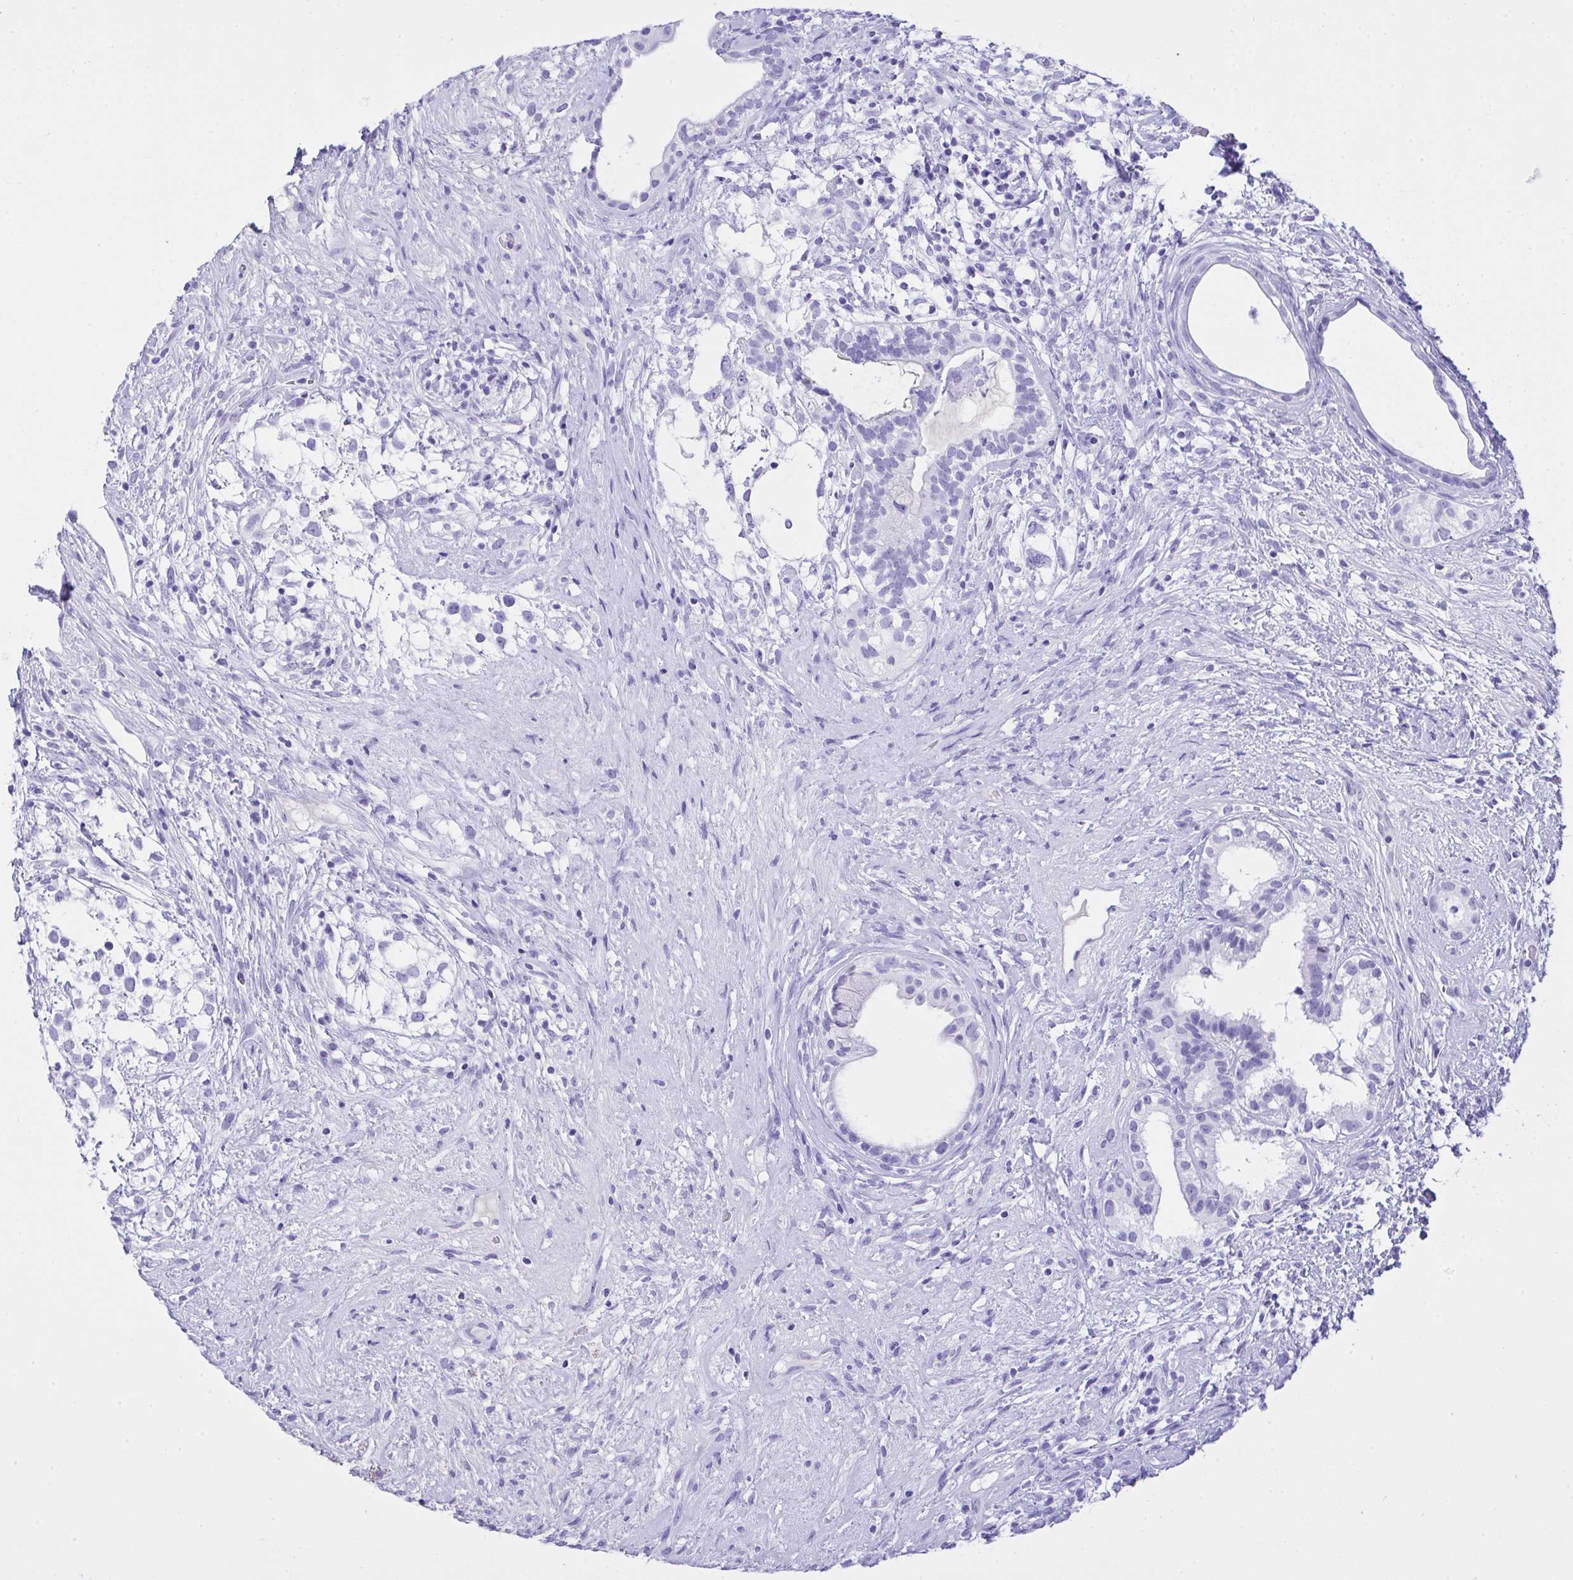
{"staining": {"intensity": "negative", "quantity": "none", "location": "none"}, "tissue": "testis cancer", "cell_type": "Tumor cells", "image_type": "cancer", "snomed": [{"axis": "morphology", "description": "Seminoma, NOS"}, {"axis": "morphology", "description": "Carcinoma, Embryonal, NOS"}, {"axis": "topography", "description": "Testis"}], "caption": "The IHC histopathology image has no significant positivity in tumor cells of testis embryonal carcinoma tissue. (Stains: DAB (3,3'-diaminobenzidine) immunohistochemistry with hematoxylin counter stain, Microscopy: brightfield microscopy at high magnification).", "gene": "AKR1D1", "patient": {"sex": "male", "age": 41}}